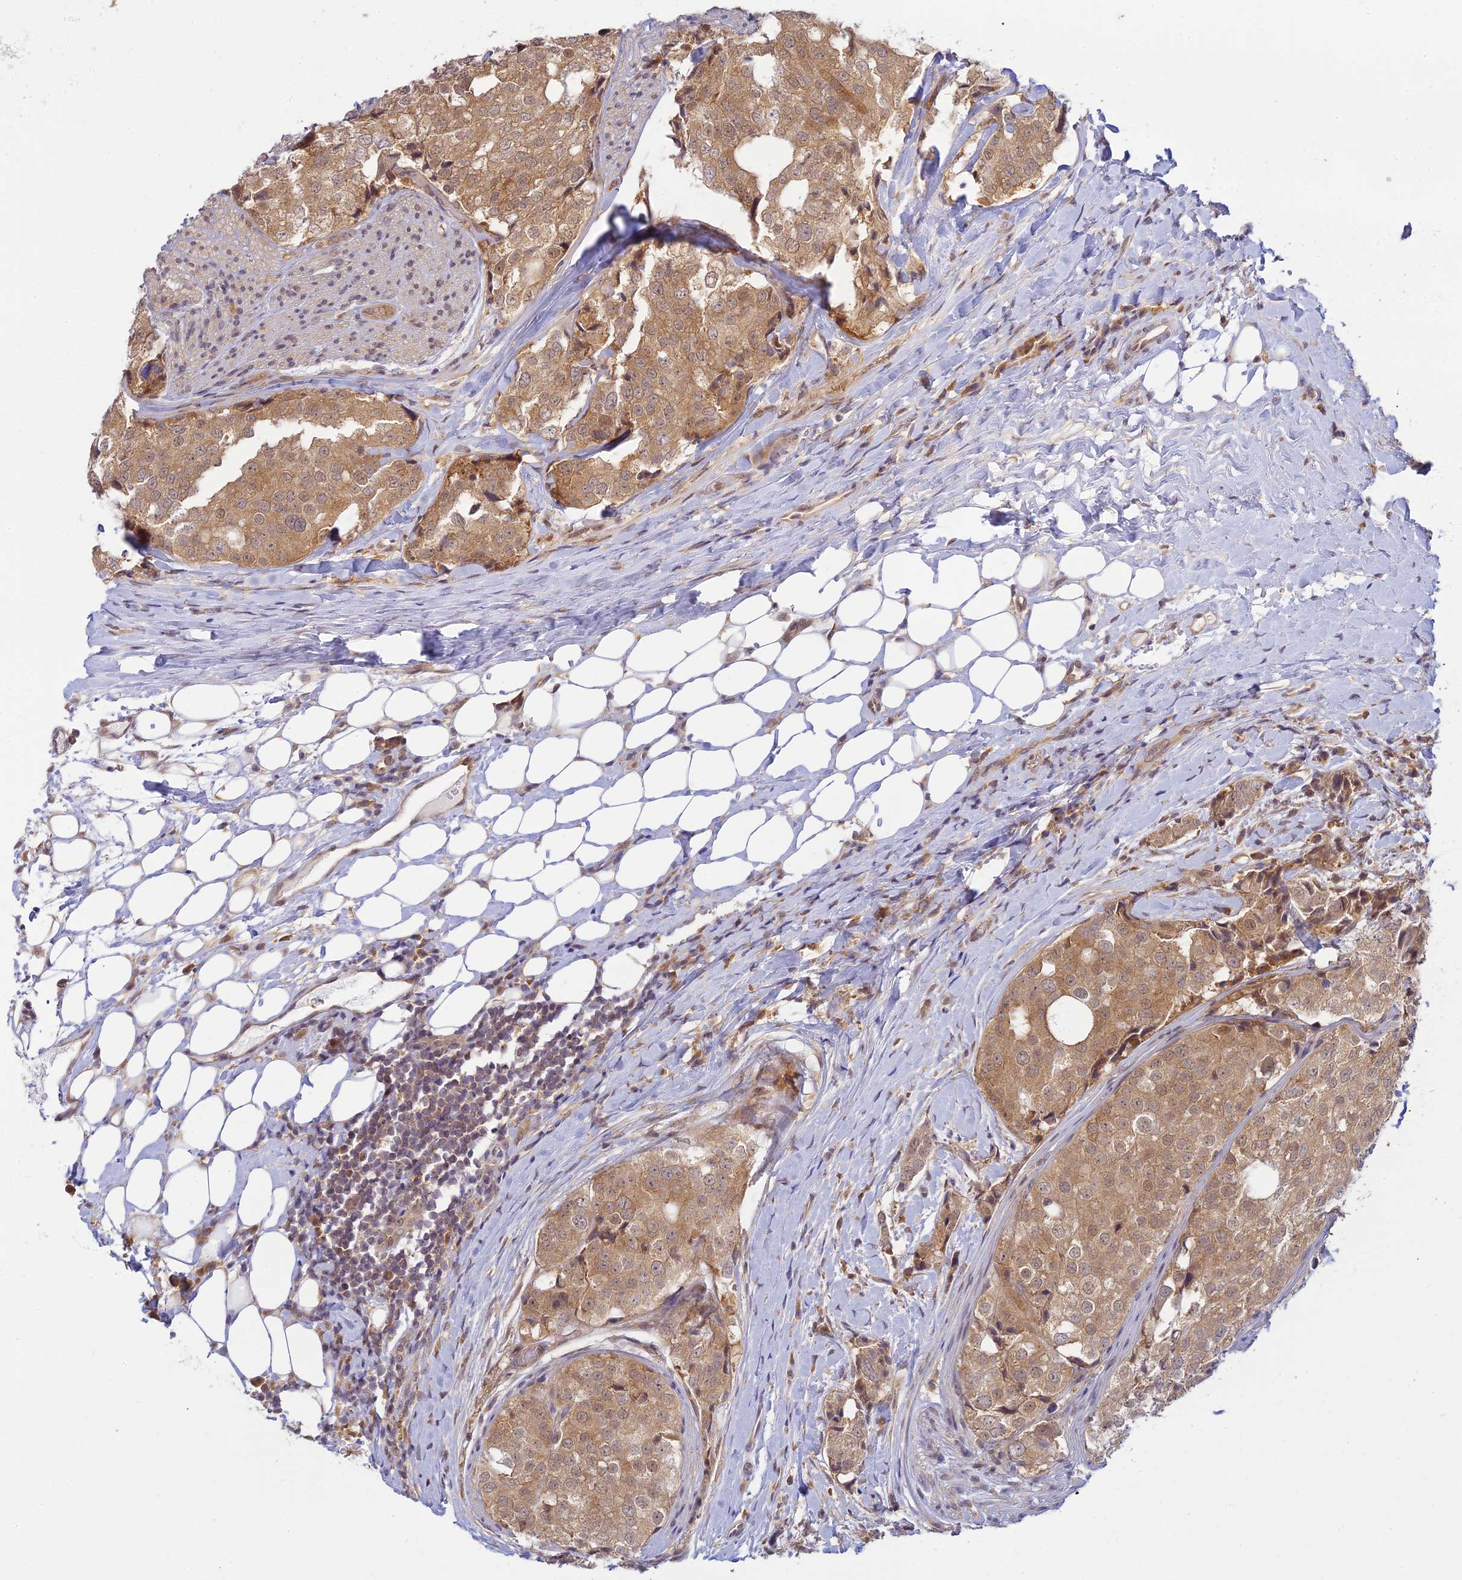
{"staining": {"intensity": "moderate", "quantity": ">75%", "location": "cytoplasmic/membranous,nuclear"}, "tissue": "prostate cancer", "cell_type": "Tumor cells", "image_type": "cancer", "snomed": [{"axis": "morphology", "description": "Adenocarcinoma, High grade"}, {"axis": "topography", "description": "Prostate"}], "caption": "This micrograph exhibits prostate high-grade adenocarcinoma stained with immunohistochemistry (IHC) to label a protein in brown. The cytoplasmic/membranous and nuclear of tumor cells show moderate positivity for the protein. Nuclei are counter-stained blue.", "gene": "SKIC8", "patient": {"sex": "male", "age": 49}}